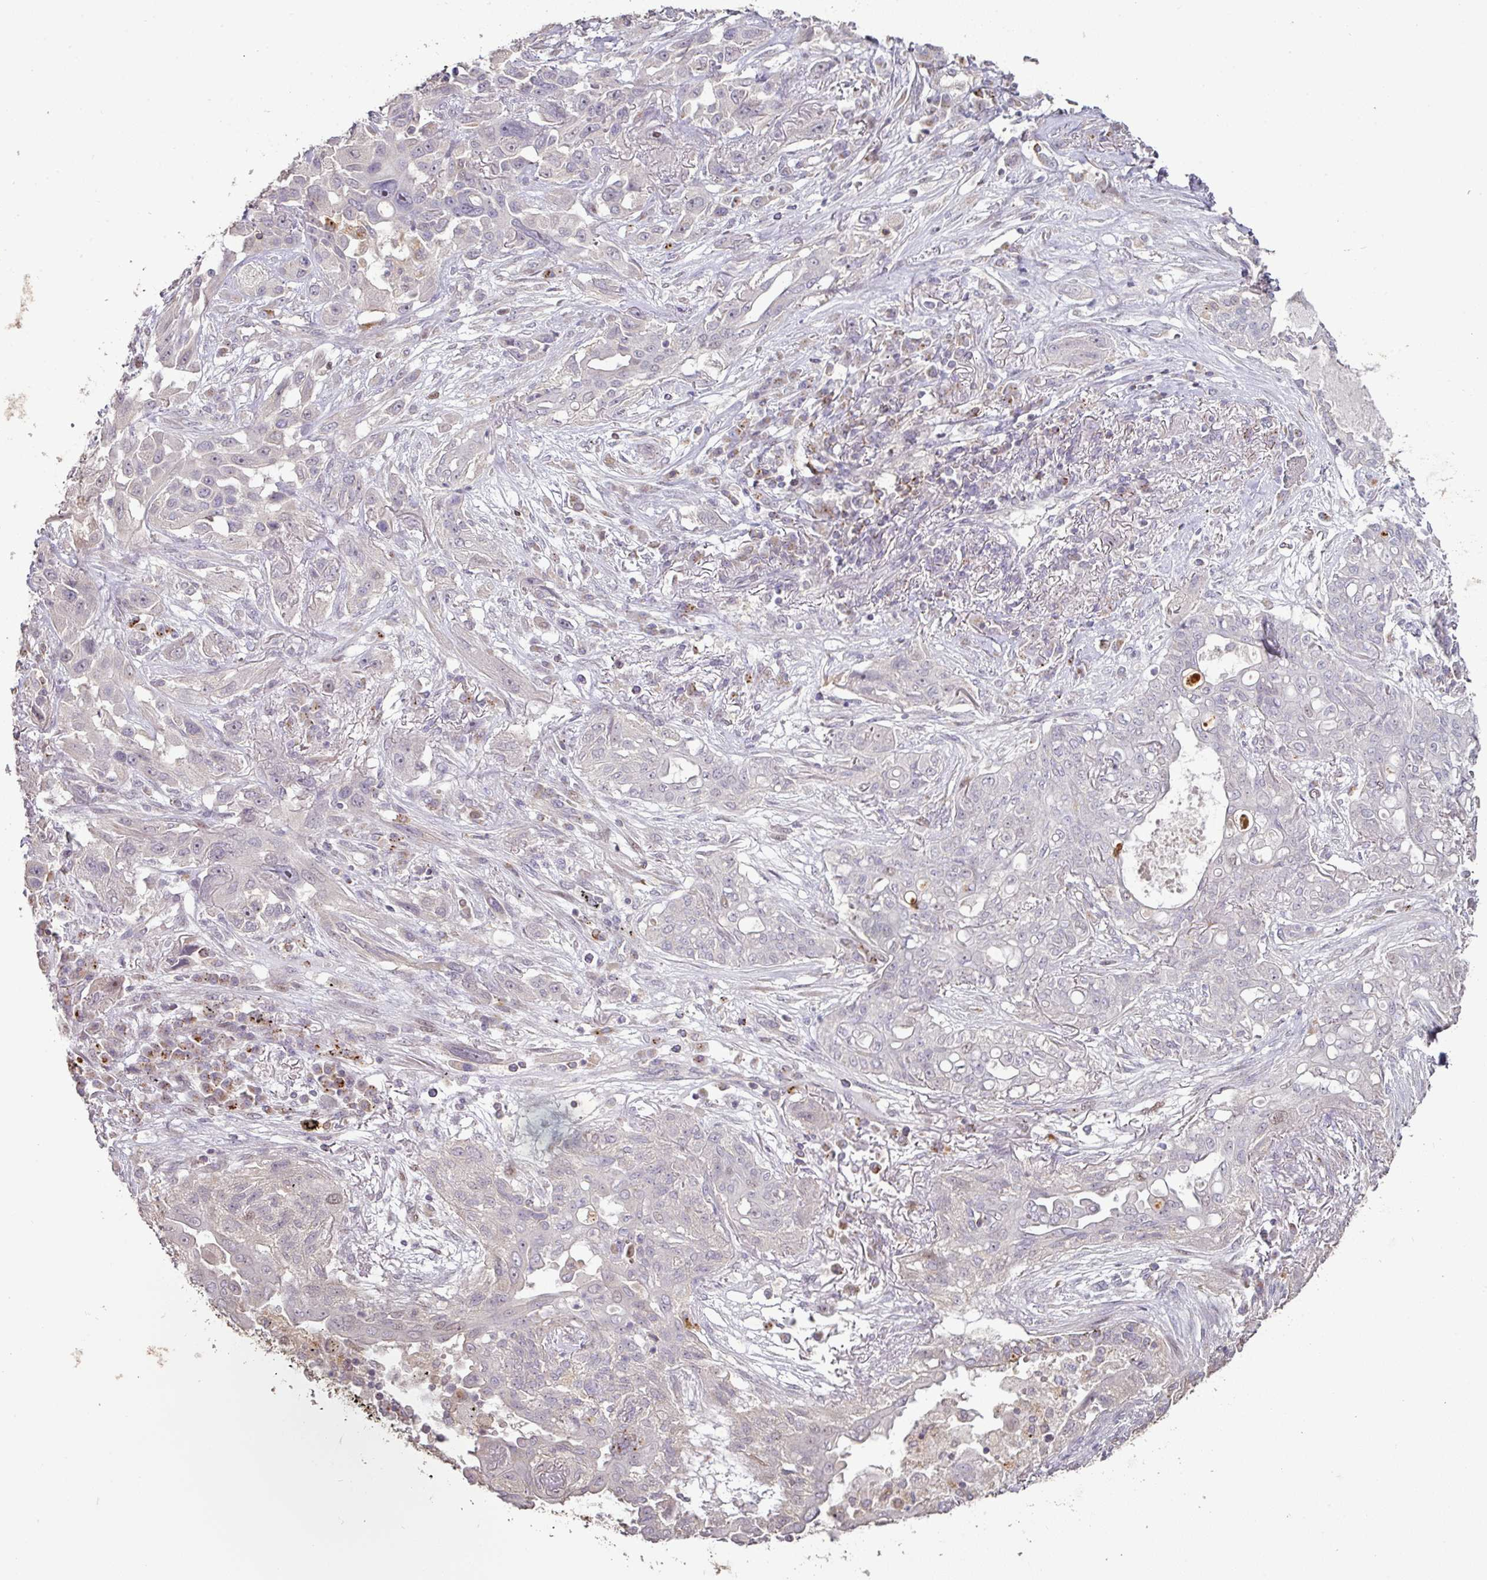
{"staining": {"intensity": "negative", "quantity": "none", "location": "none"}, "tissue": "lung cancer", "cell_type": "Tumor cells", "image_type": "cancer", "snomed": [{"axis": "morphology", "description": "Squamous cell carcinoma, NOS"}, {"axis": "topography", "description": "Lung"}], "caption": "Tumor cells show no significant expression in lung cancer (squamous cell carcinoma).", "gene": "CXCR5", "patient": {"sex": "female", "age": 70}}